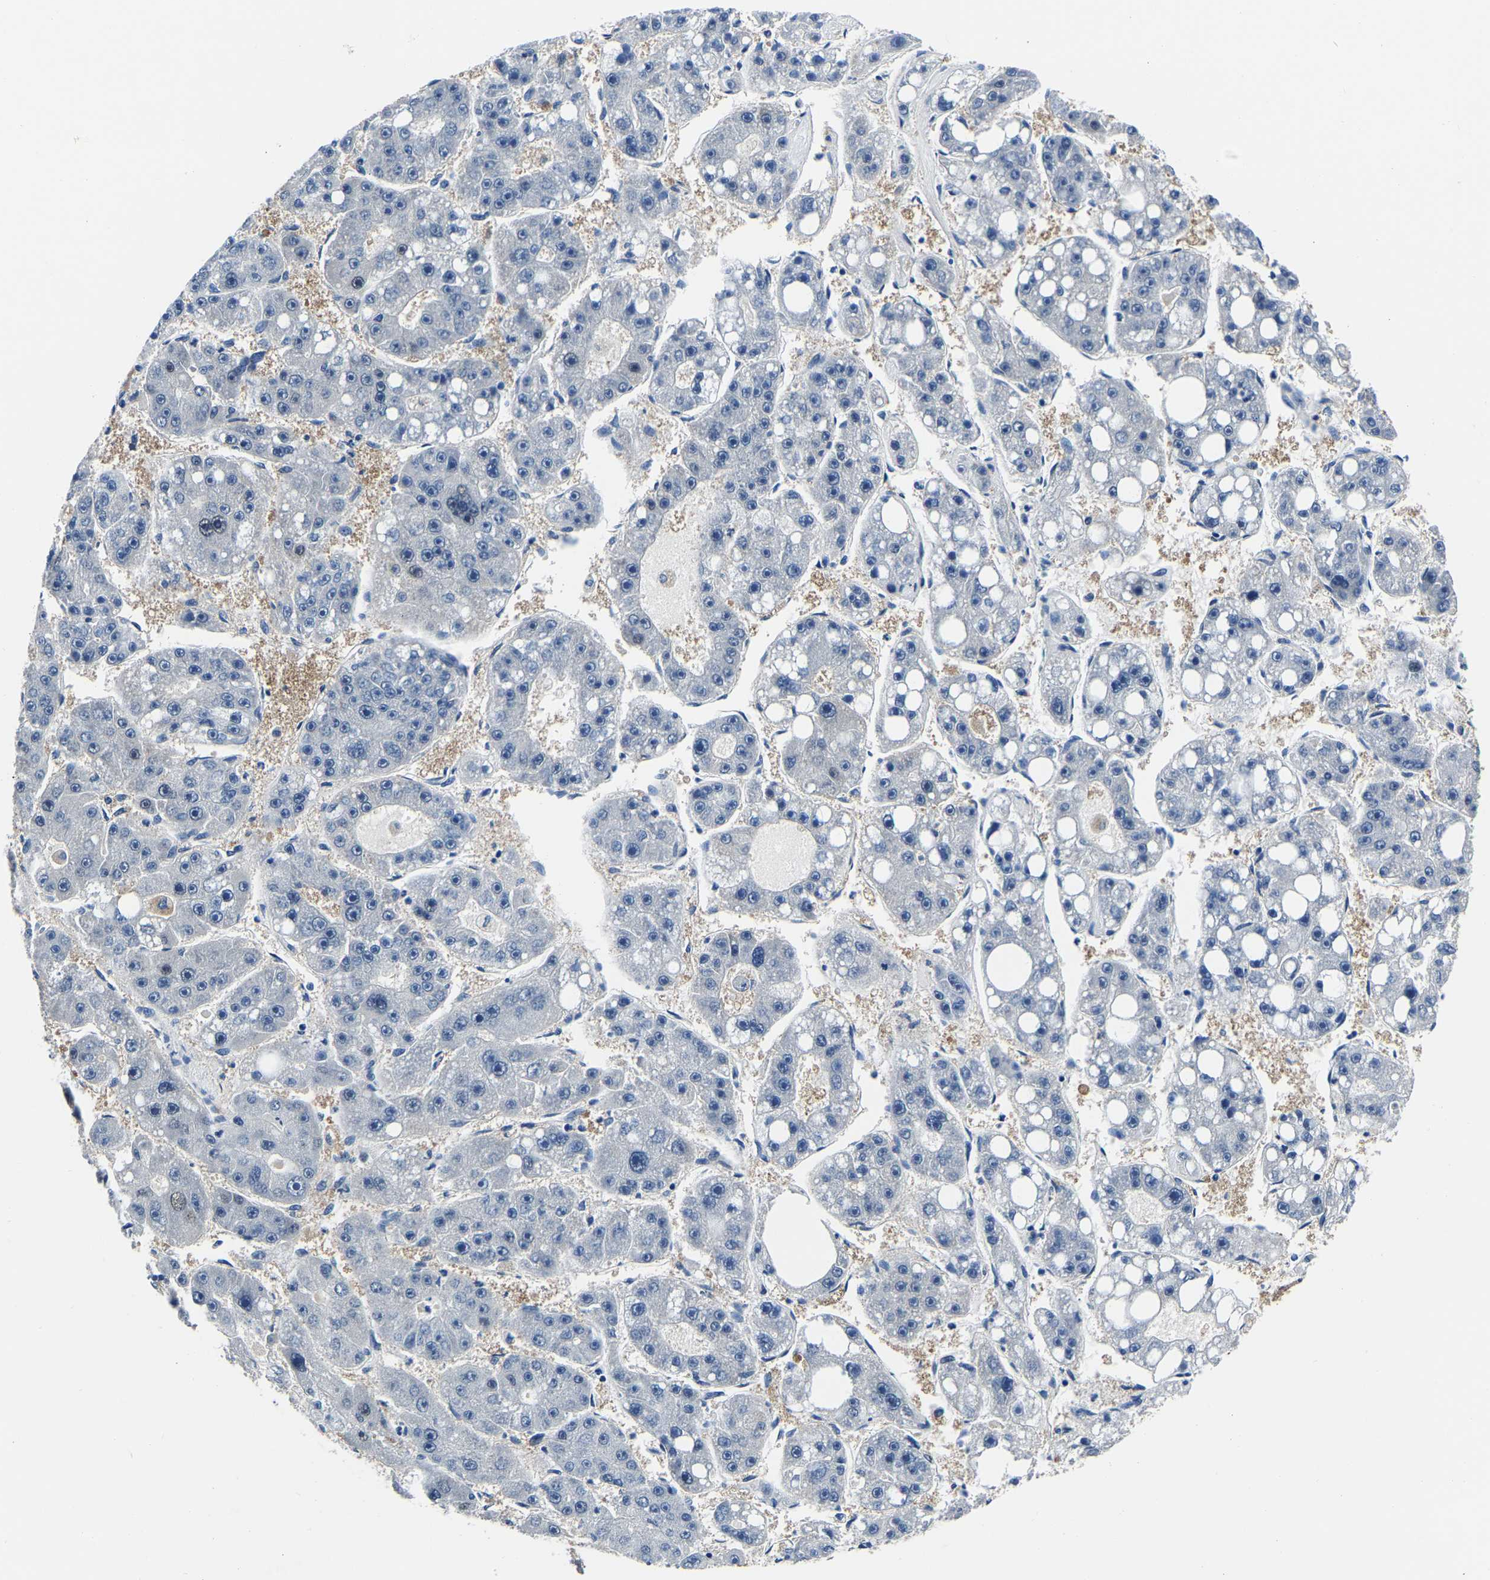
{"staining": {"intensity": "negative", "quantity": "none", "location": "none"}, "tissue": "liver cancer", "cell_type": "Tumor cells", "image_type": "cancer", "snomed": [{"axis": "morphology", "description": "Carcinoma, Hepatocellular, NOS"}, {"axis": "topography", "description": "Liver"}], "caption": "Tumor cells show no significant positivity in liver hepatocellular carcinoma.", "gene": "ACO1", "patient": {"sex": "female", "age": 61}}